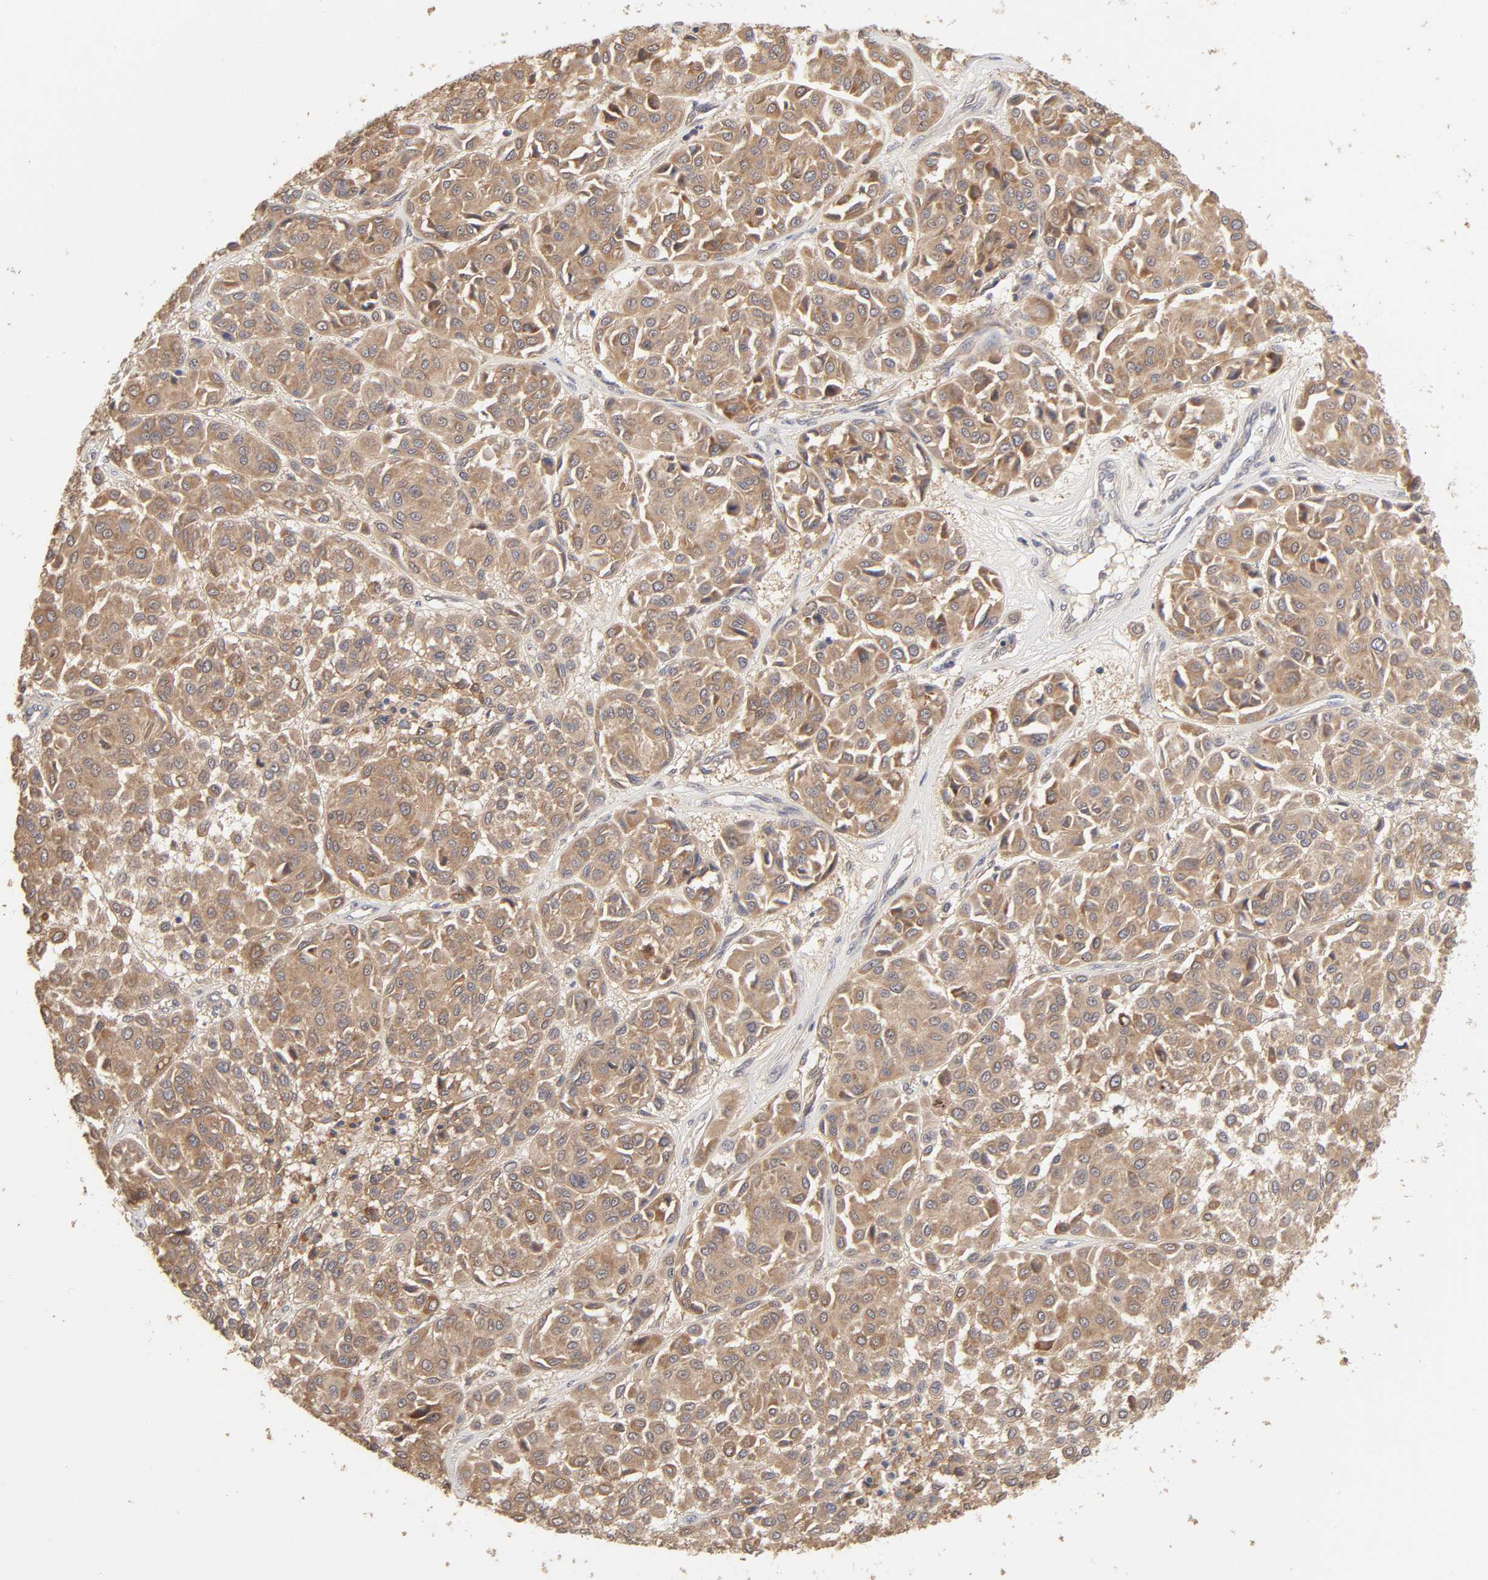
{"staining": {"intensity": "moderate", "quantity": ">75%", "location": "cytoplasmic/membranous"}, "tissue": "melanoma", "cell_type": "Tumor cells", "image_type": "cancer", "snomed": [{"axis": "morphology", "description": "Malignant melanoma, Metastatic site"}, {"axis": "topography", "description": "Soft tissue"}], "caption": "Protein staining by immunohistochemistry shows moderate cytoplasmic/membranous positivity in about >75% of tumor cells in melanoma. The staining was performed using DAB (3,3'-diaminobenzidine), with brown indicating positive protein expression. Nuclei are stained blue with hematoxylin.", "gene": "AP1G2", "patient": {"sex": "male", "age": 41}}